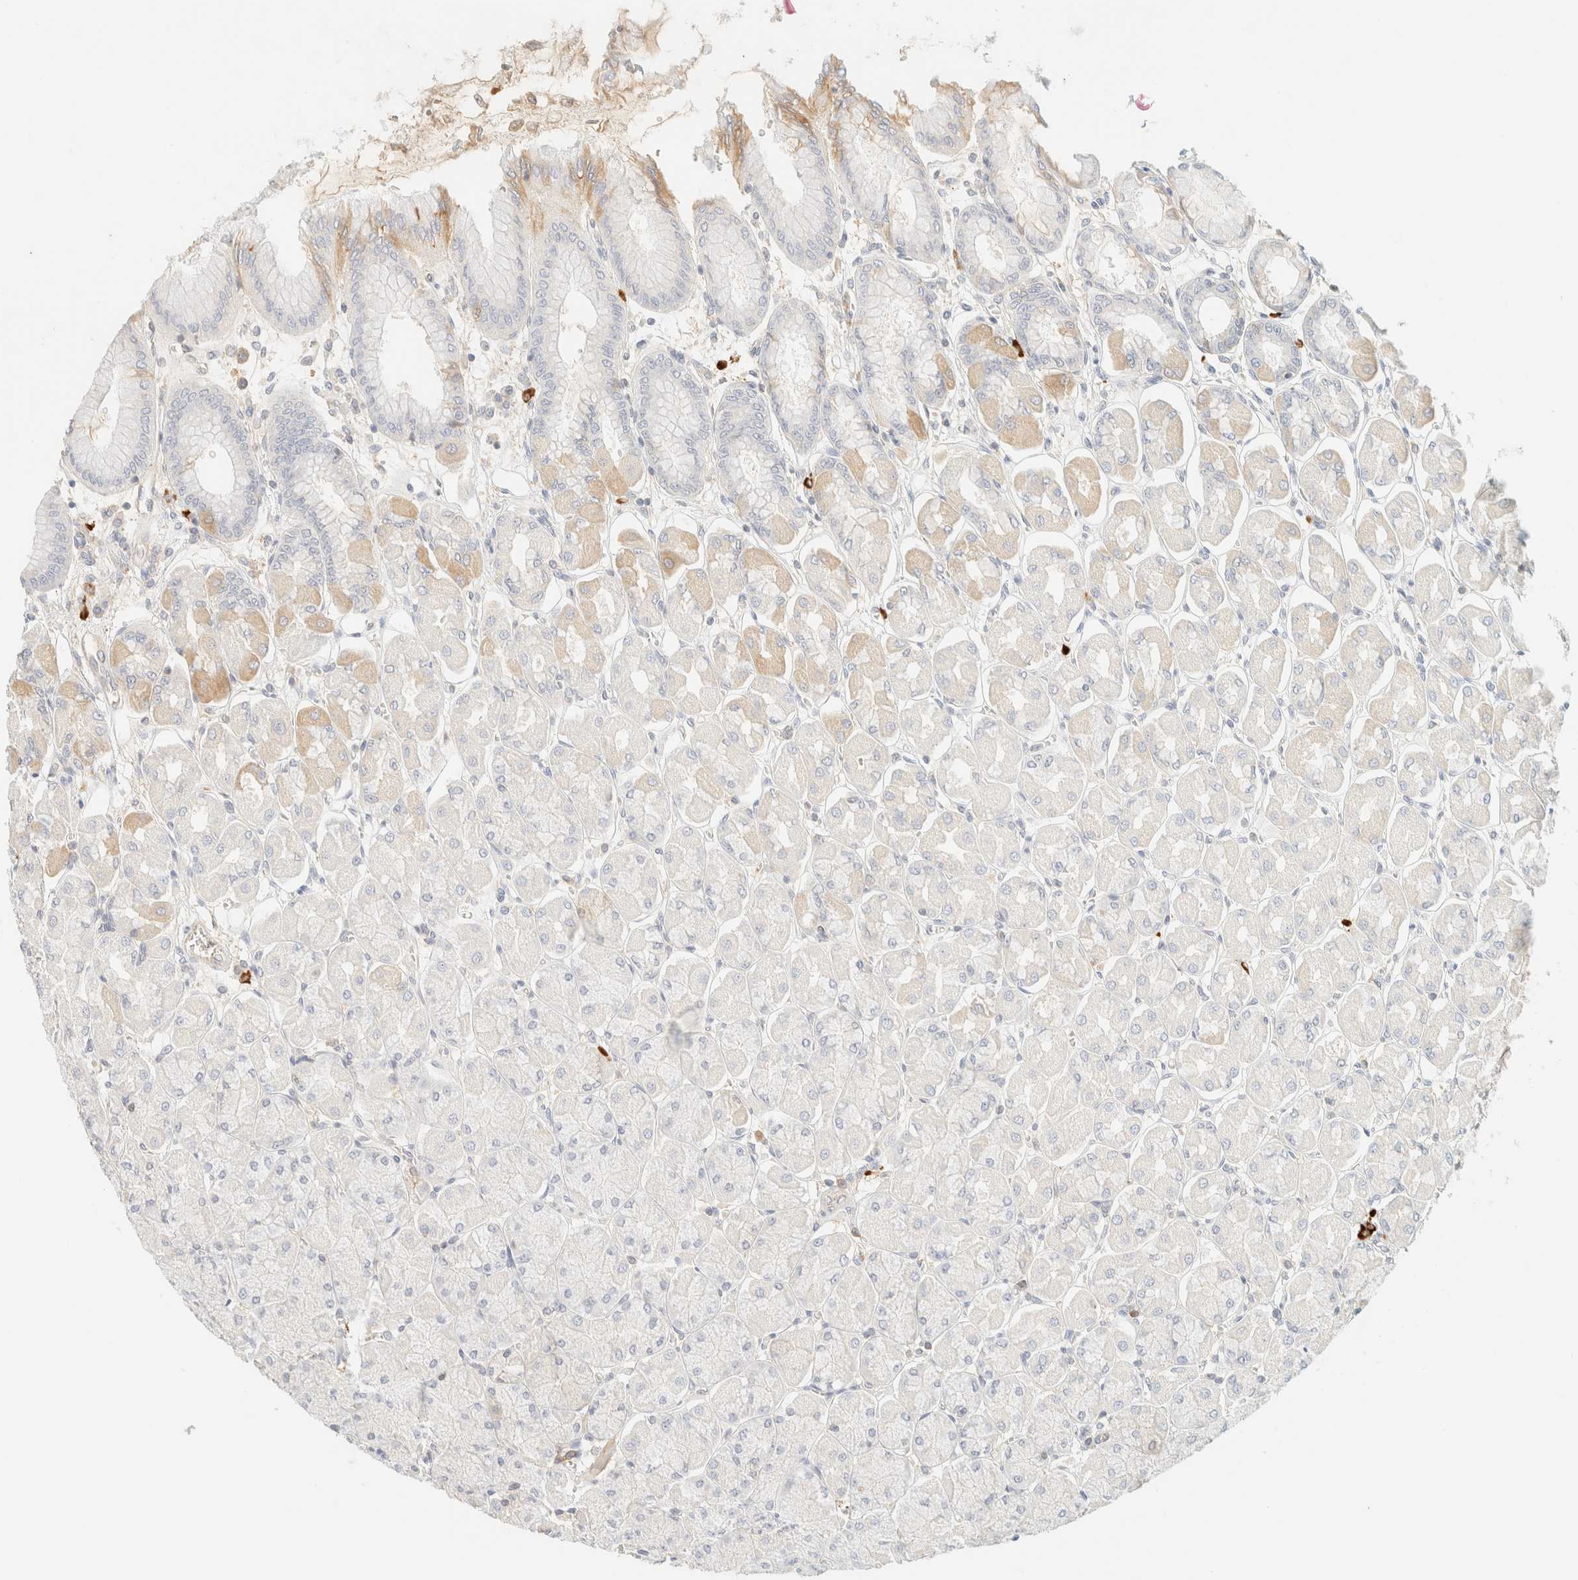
{"staining": {"intensity": "weak", "quantity": "<25%", "location": "cytoplasmic/membranous"}, "tissue": "stomach", "cell_type": "Glandular cells", "image_type": "normal", "snomed": [{"axis": "morphology", "description": "Normal tissue, NOS"}, {"axis": "topography", "description": "Stomach, upper"}], "caption": "A micrograph of stomach stained for a protein displays no brown staining in glandular cells. Brightfield microscopy of immunohistochemistry stained with DAB (brown) and hematoxylin (blue), captured at high magnification.", "gene": "FHOD1", "patient": {"sex": "female", "age": 56}}